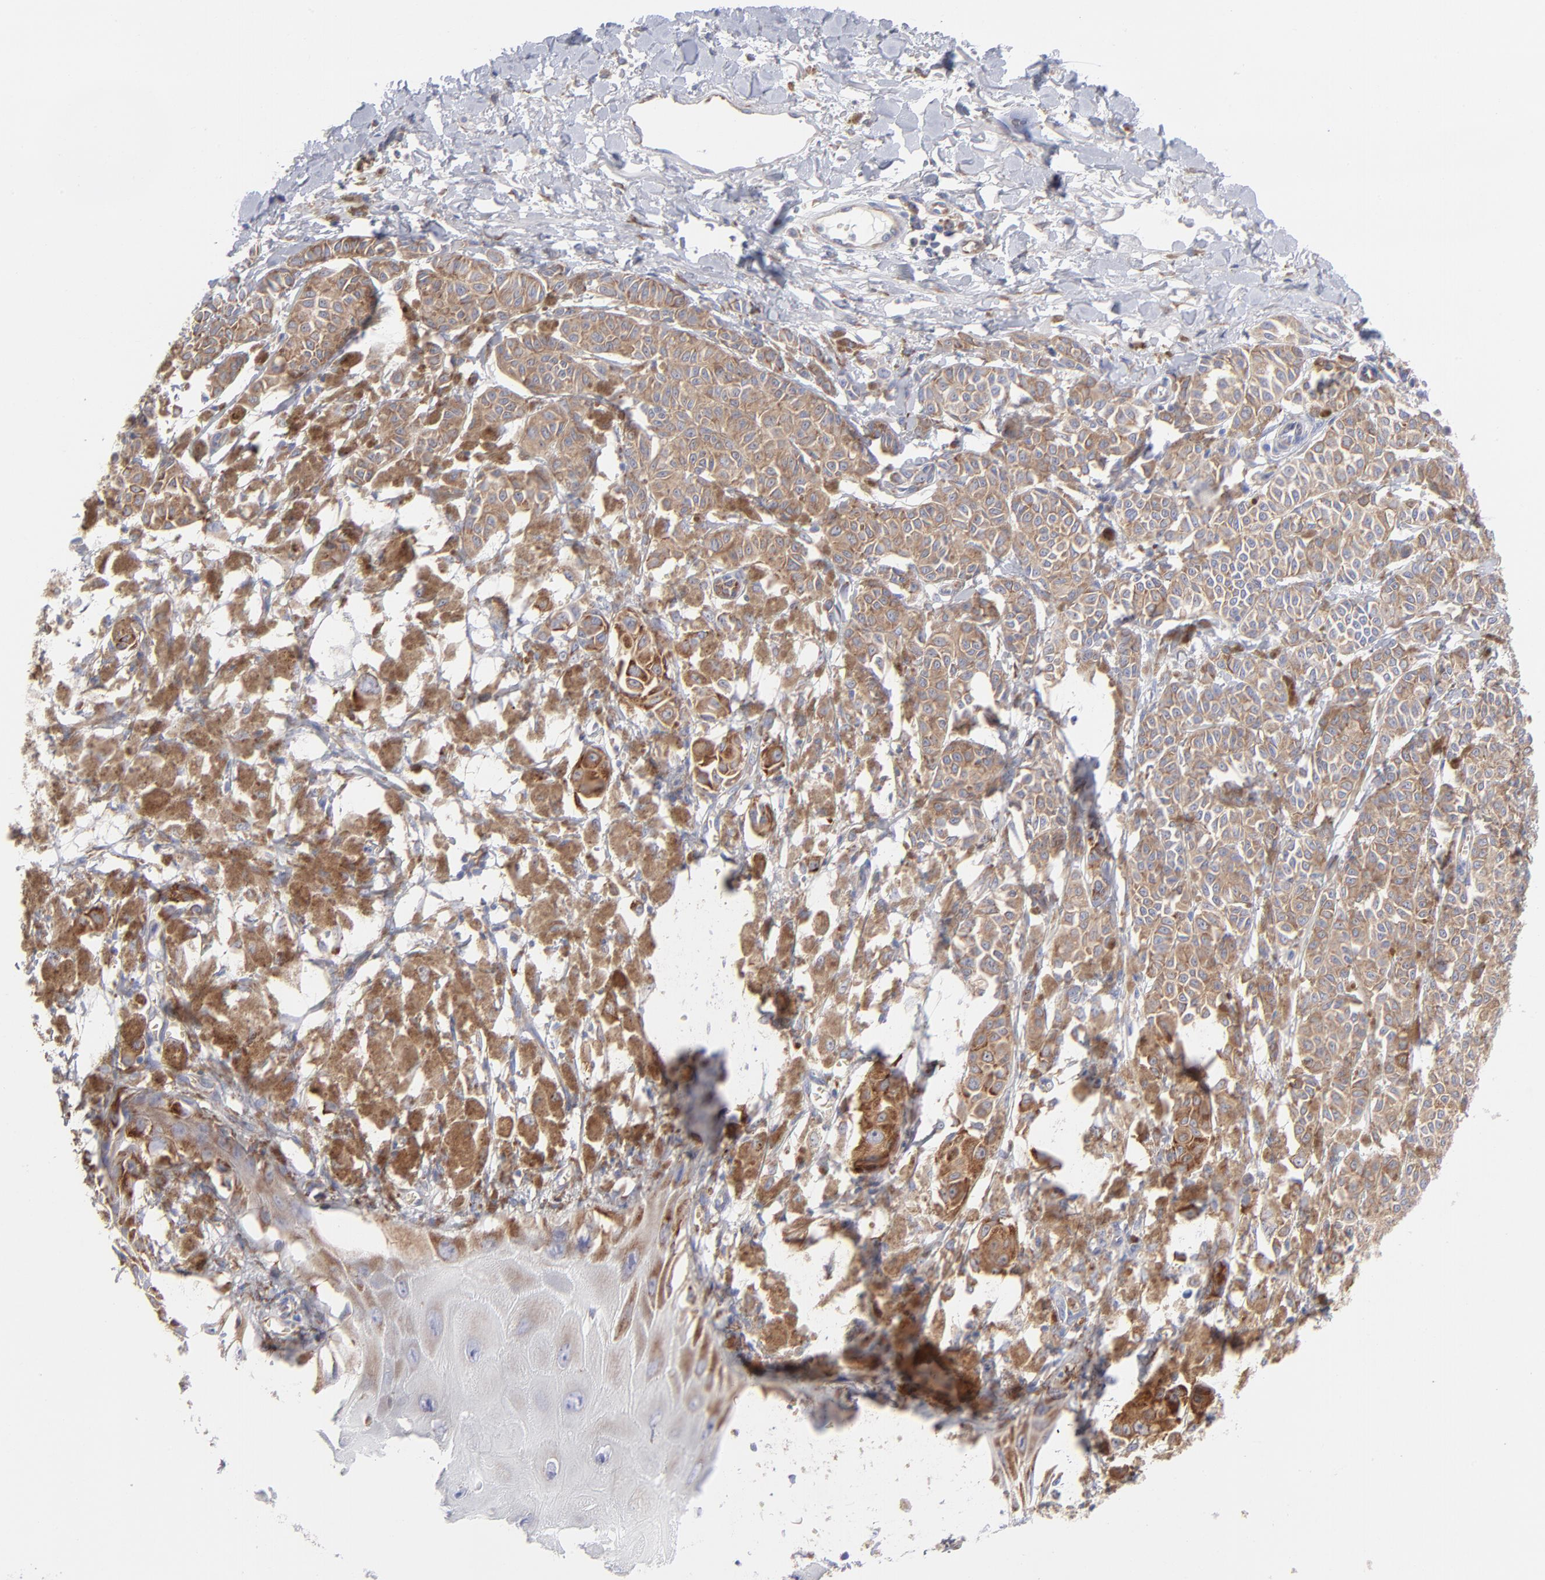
{"staining": {"intensity": "strong", "quantity": ">75%", "location": "cytoplasmic/membranous"}, "tissue": "melanoma", "cell_type": "Tumor cells", "image_type": "cancer", "snomed": [{"axis": "morphology", "description": "Malignant melanoma, NOS"}, {"axis": "topography", "description": "Skin"}], "caption": "Malignant melanoma was stained to show a protein in brown. There is high levels of strong cytoplasmic/membranous staining in approximately >75% of tumor cells.", "gene": "EIF2AK2", "patient": {"sex": "male", "age": 76}}